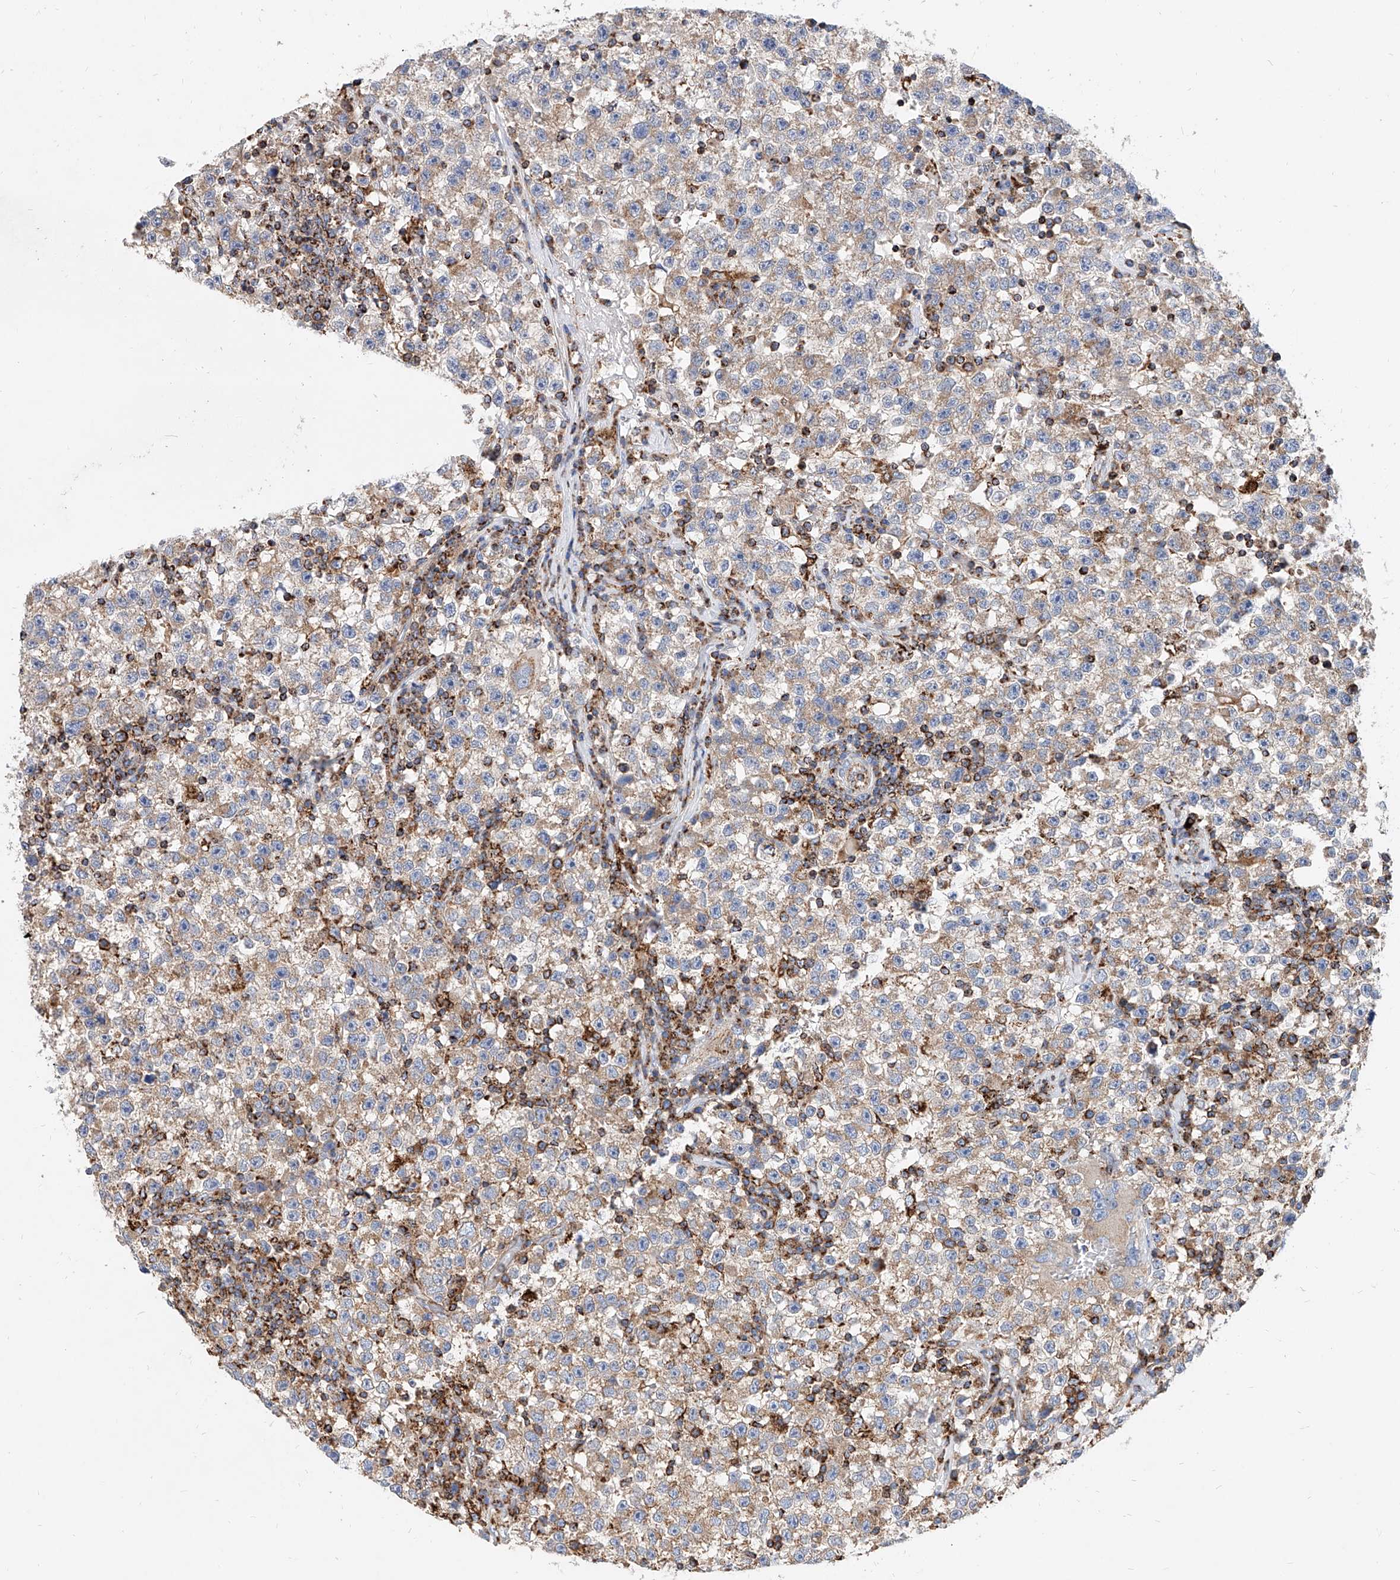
{"staining": {"intensity": "weak", "quantity": ">75%", "location": "cytoplasmic/membranous"}, "tissue": "testis cancer", "cell_type": "Tumor cells", "image_type": "cancer", "snomed": [{"axis": "morphology", "description": "Seminoma, NOS"}, {"axis": "topography", "description": "Testis"}], "caption": "This is a micrograph of immunohistochemistry staining of testis seminoma, which shows weak staining in the cytoplasmic/membranous of tumor cells.", "gene": "CPNE5", "patient": {"sex": "male", "age": 22}}